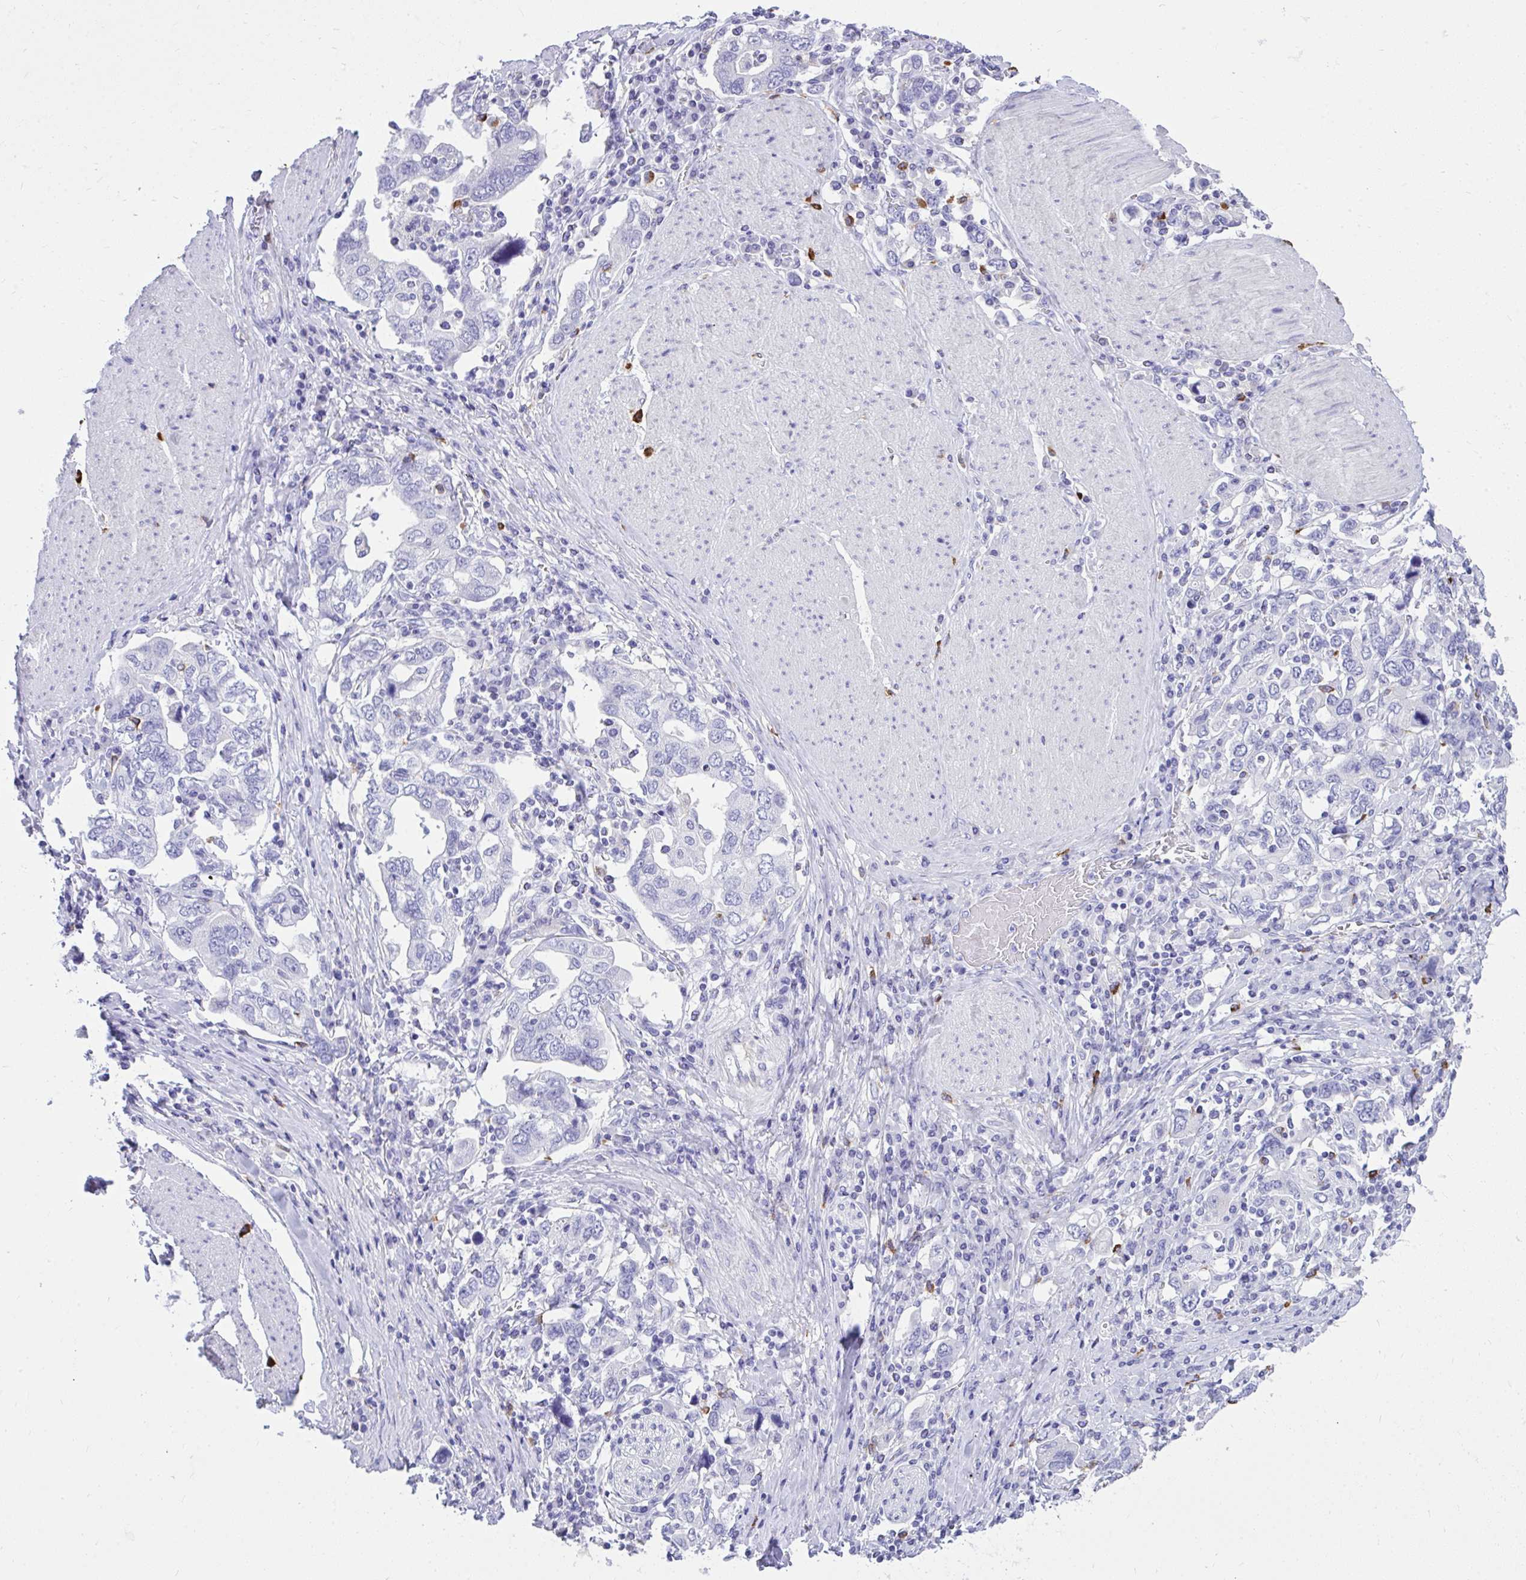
{"staining": {"intensity": "negative", "quantity": "none", "location": "none"}, "tissue": "stomach cancer", "cell_type": "Tumor cells", "image_type": "cancer", "snomed": [{"axis": "morphology", "description": "Adenocarcinoma, NOS"}, {"axis": "topography", "description": "Stomach, upper"}, {"axis": "topography", "description": "Stomach"}], "caption": "This is an IHC micrograph of adenocarcinoma (stomach). There is no positivity in tumor cells.", "gene": "PSD", "patient": {"sex": "male", "age": 62}}